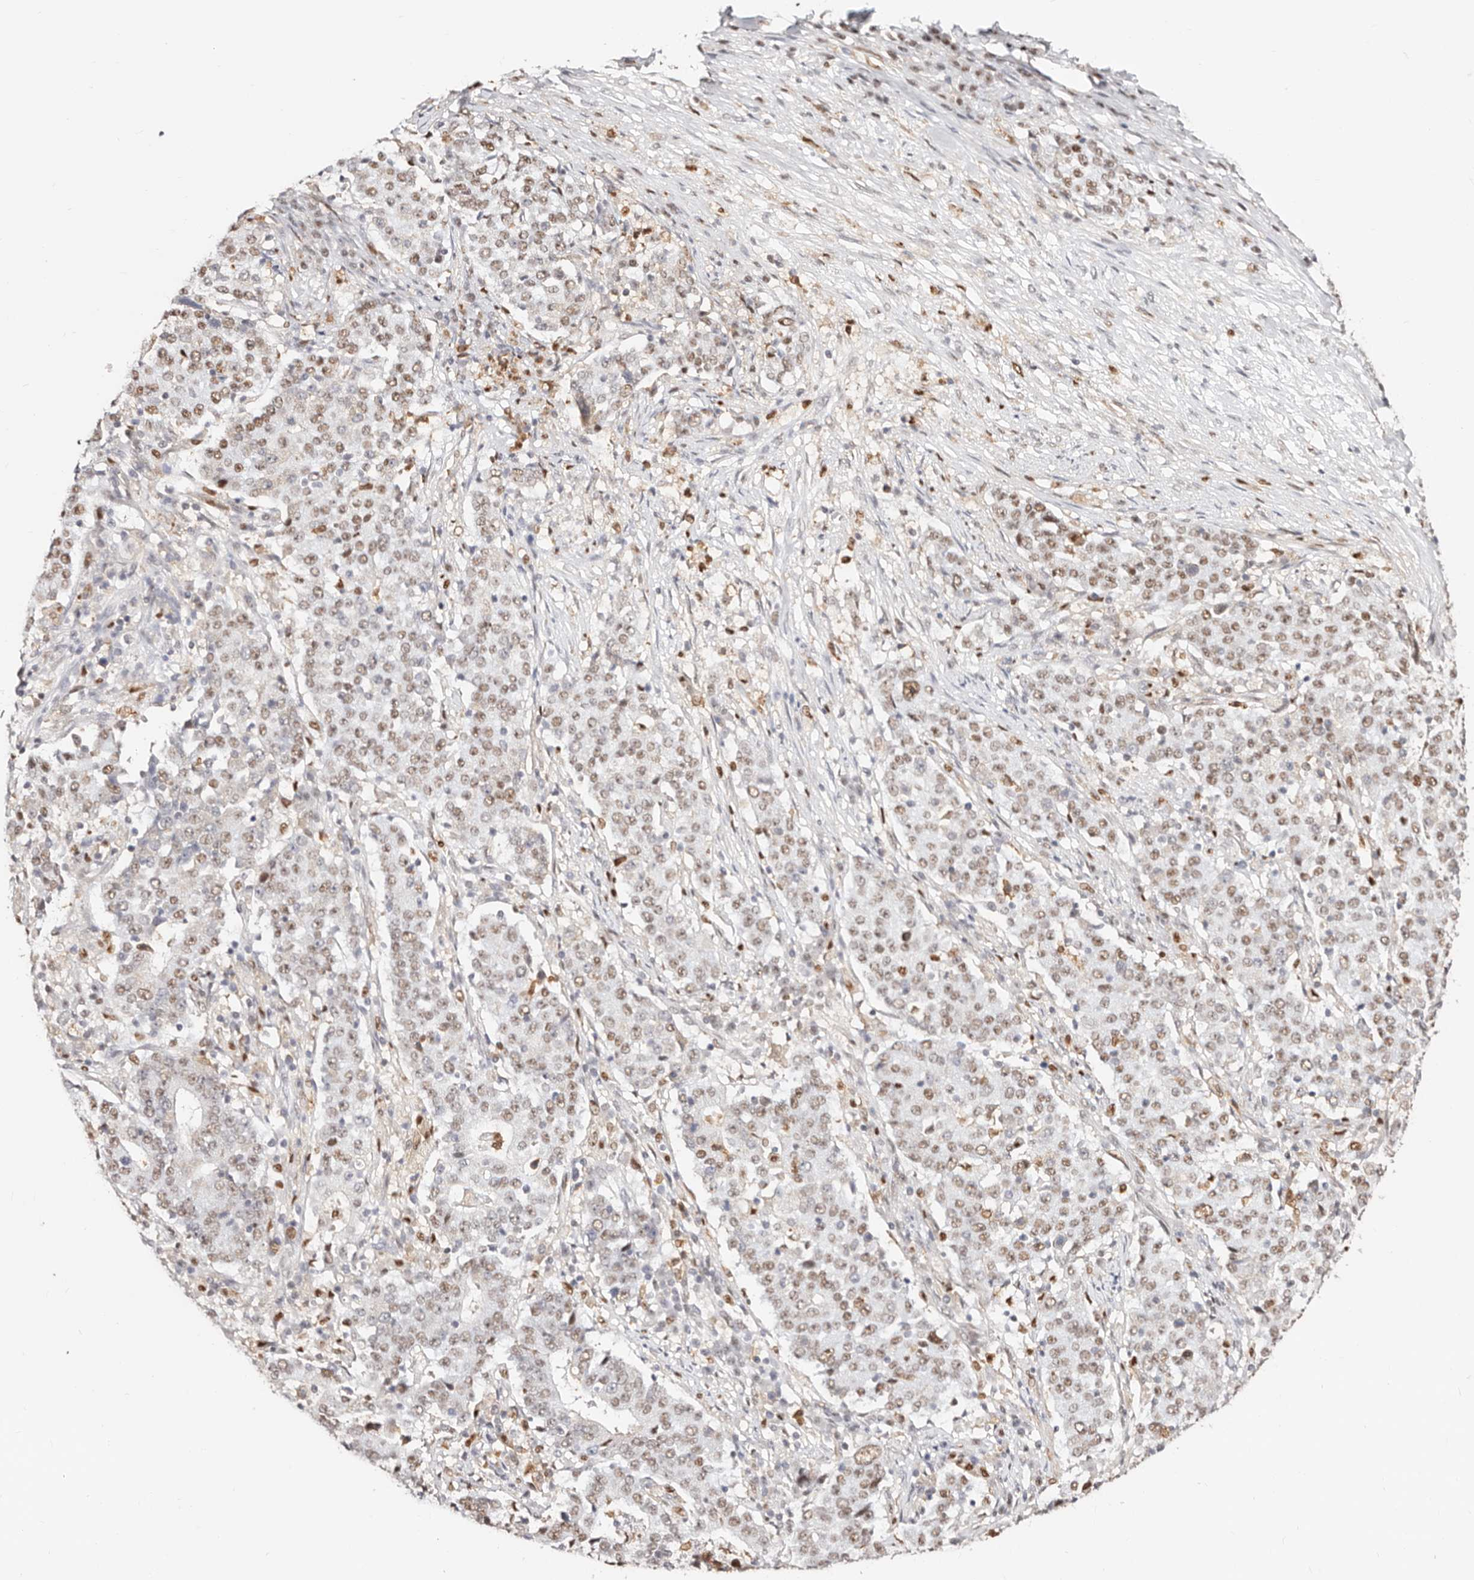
{"staining": {"intensity": "moderate", "quantity": ">75%", "location": "nuclear"}, "tissue": "stomach cancer", "cell_type": "Tumor cells", "image_type": "cancer", "snomed": [{"axis": "morphology", "description": "Adenocarcinoma, NOS"}, {"axis": "topography", "description": "Stomach"}], "caption": "Stomach cancer stained with a brown dye reveals moderate nuclear positive positivity in about >75% of tumor cells.", "gene": "TKT", "patient": {"sex": "male", "age": 59}}